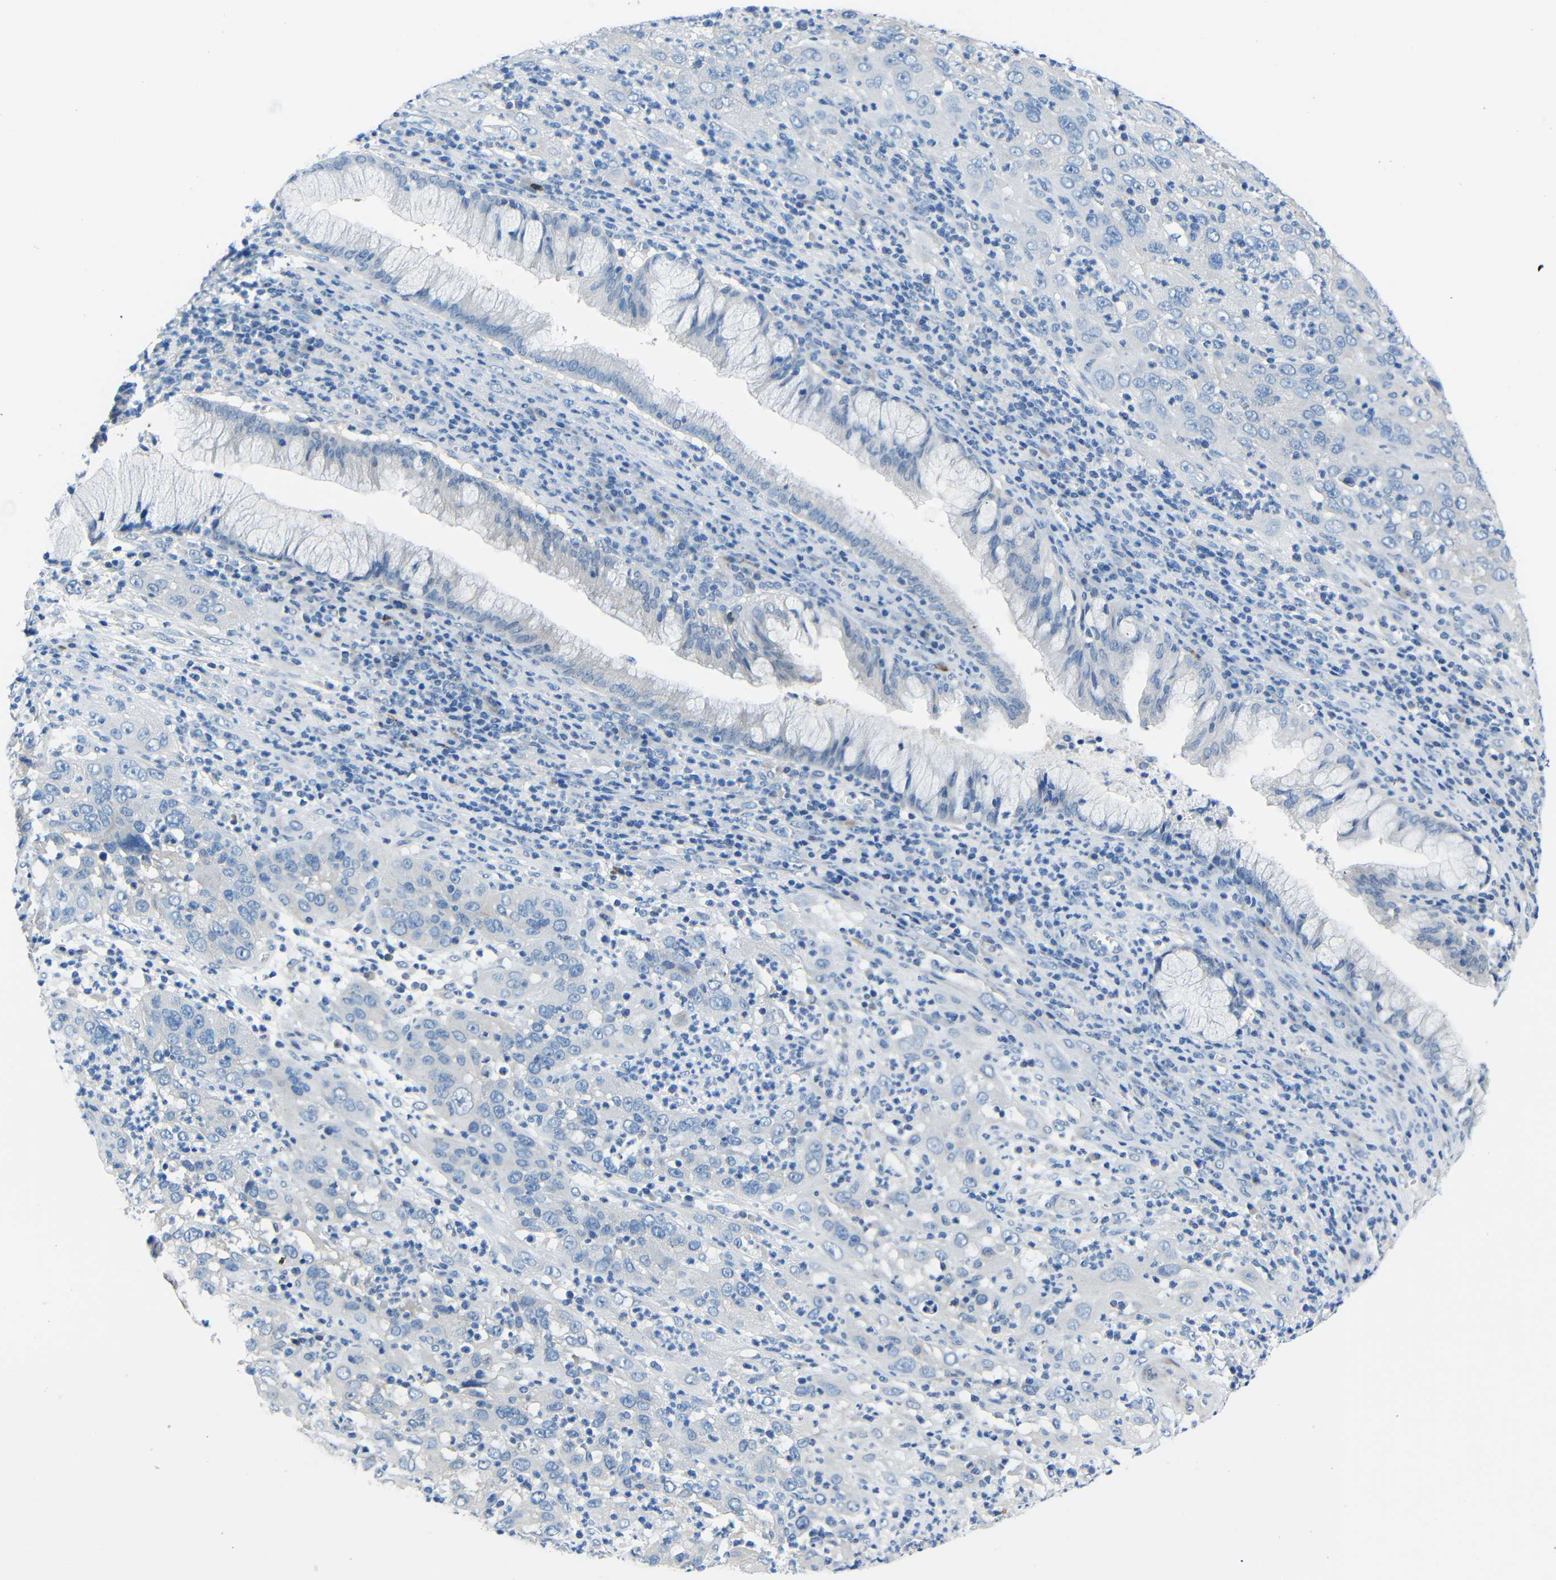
{"staining": {"intensity": "negative", "quantity": "none", "location": "none"}, "tissue": "cervical cancer", "cell_type": "Tumor cells", "image_type": "cancer", "snomed": [{"axis": "morphology", "description": "Squamous cell carcinoma, NOS"}, {"axis": "topography", "description": "Cervix"}], "caption": "IHC of squamous cell carcinoma (cervical) displays no expression in tumor cells.", "gene": "NEGR1", "patient": {"sex": "female", "age": 32}}